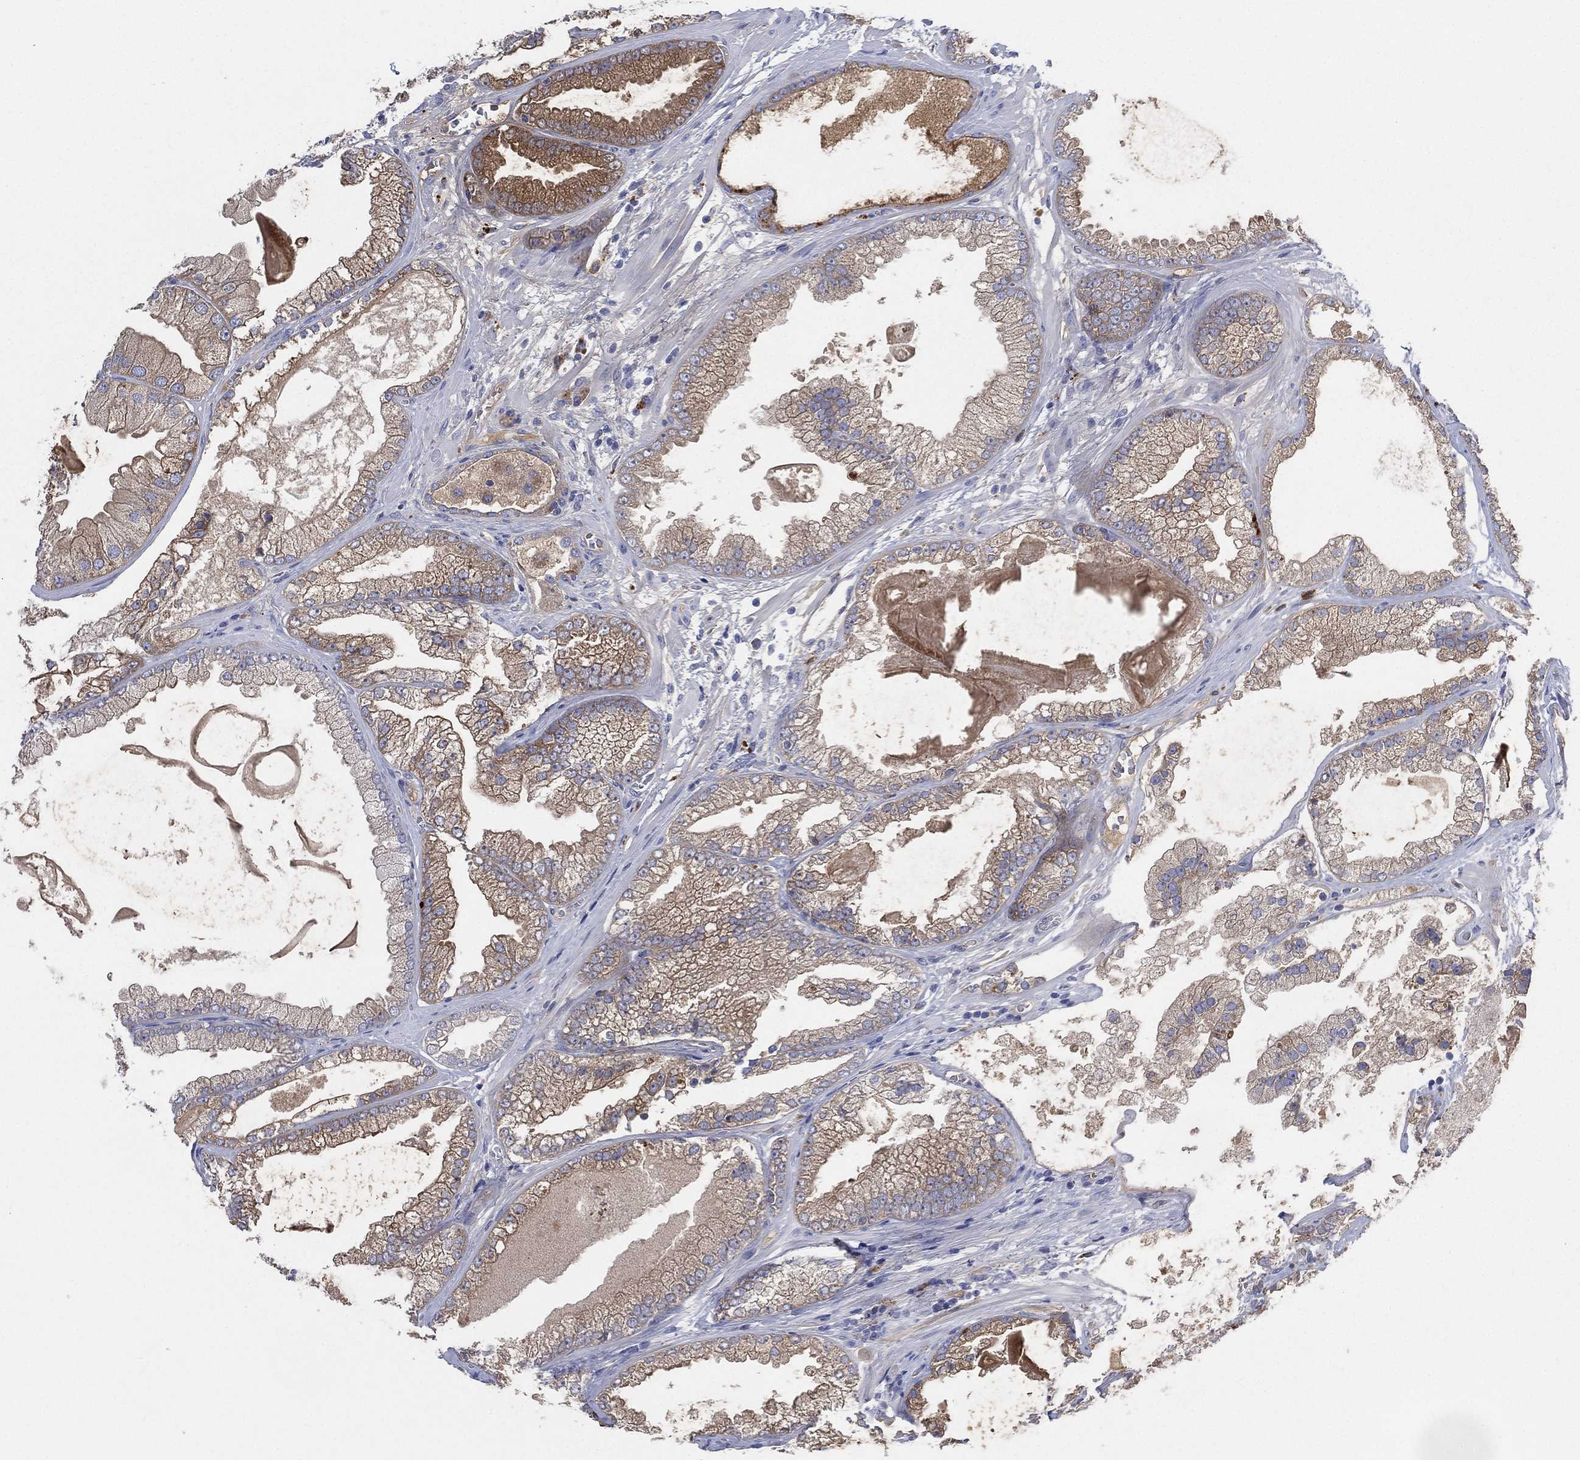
{"staining": {"intensity": "weak", "quantity": "25%-75%", "location": "cytoplasmic/membranous"}, "tissue": "prostate cancer", "cell_type": "Tumor cells", "image_type": "cancer", "snomed": [{"axis": "morphology", "description": "Adenocarcinoma, Low grade"}, {"axis": "topography", "description": "Prostate"}], "caption": "The image reveals staining of prostate low-grade adenocarcinoma, revealing weak cytoplasmic/membranous protein expression (brown color) within tumor cells. (brown staining indicates protein expression, while blue staining denotes nuclei).", "gene": "GALNS", "patient": {"sex": "male", "age": 57}}